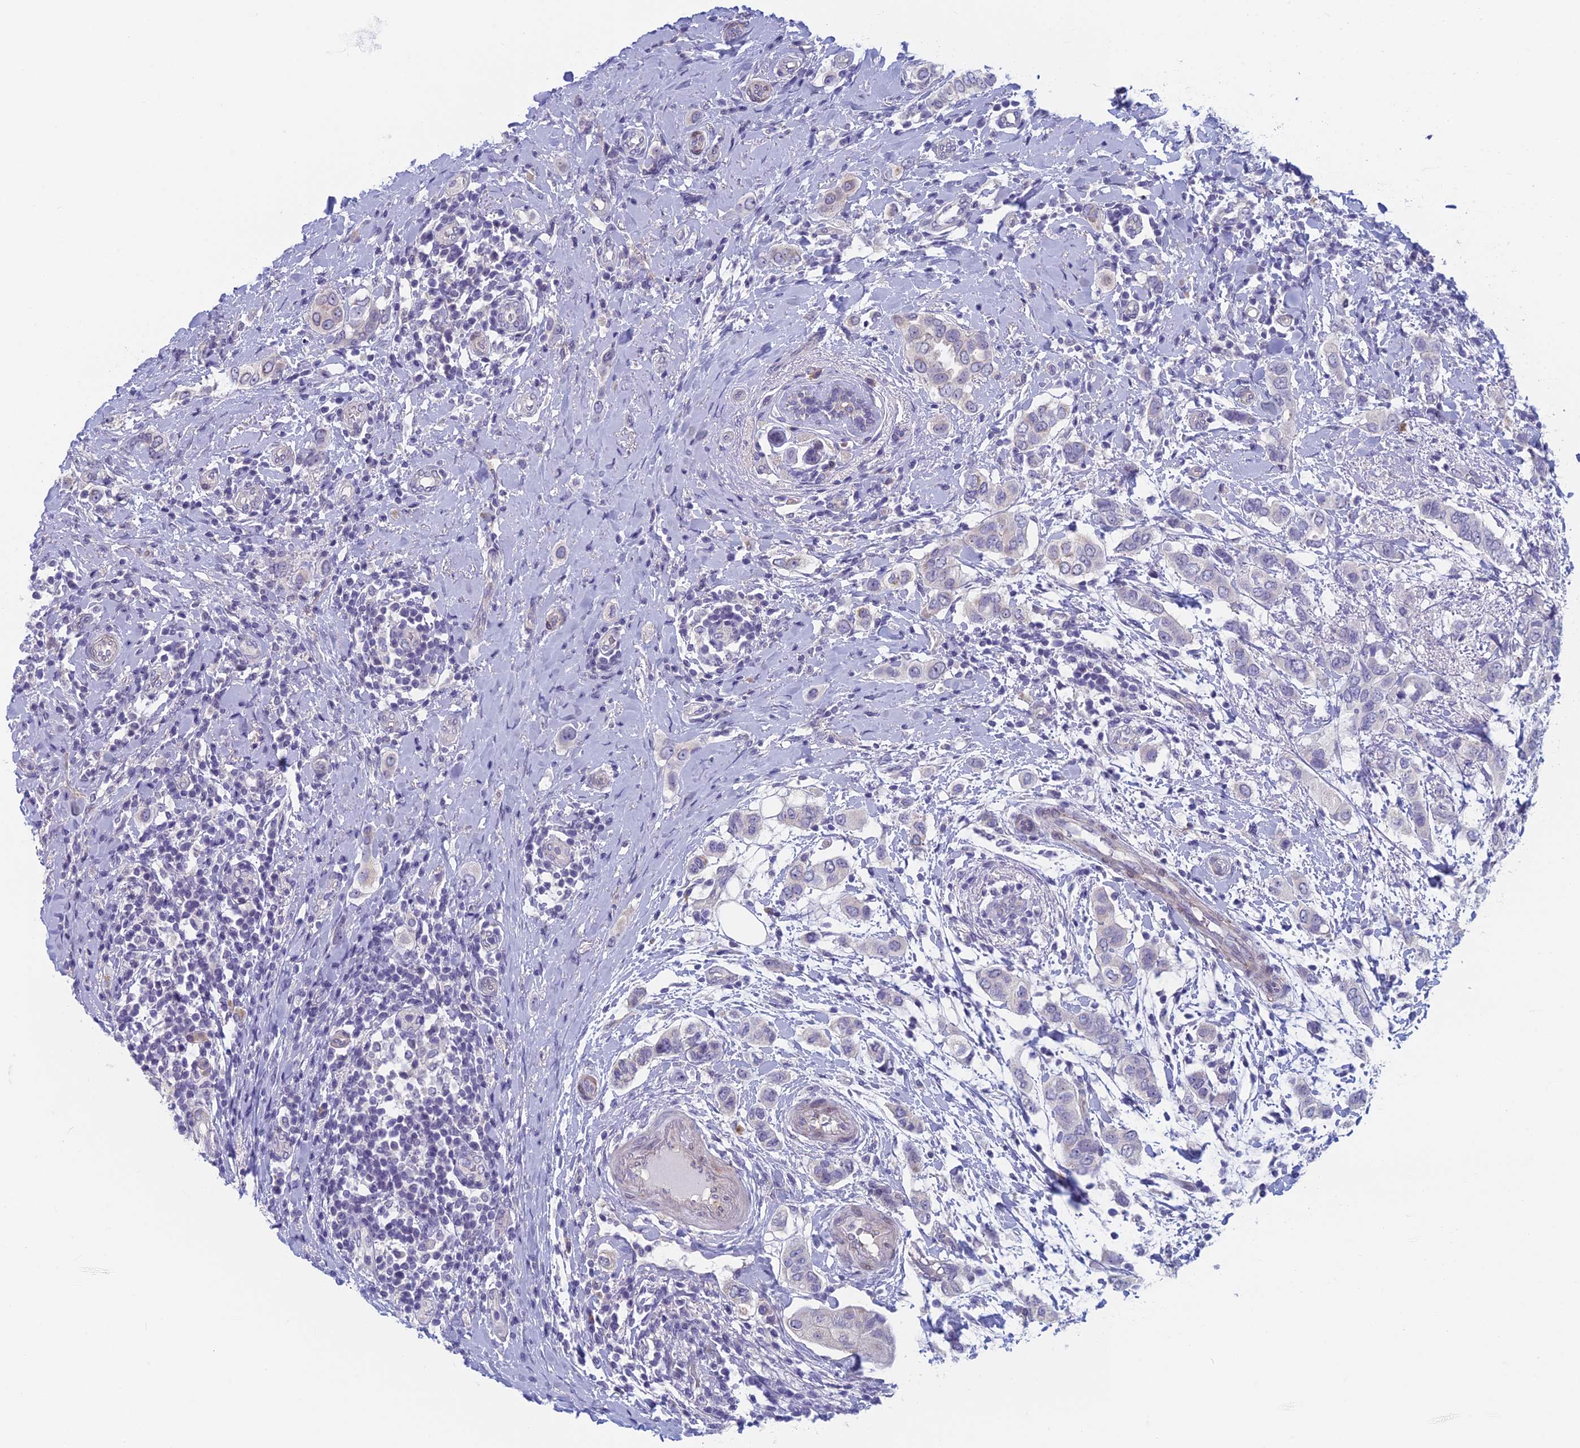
{"staining": {"intensity": "negative", "quantity": "none", "location": "none"}, "tissue": "breast cancer", "cell_type": "Tumor cells", "image_type": "cancer", "snomed": [{"axis": "morphology", "description": "Lobular carcinoma"}, {"axis": "topography", "description": "Breast"}], "caption": "IHC histopathology image of neoplastic tissue: breast cancer (lobular carcinoma) stained with DAB exhibits no significant protein staining in tumor cells.", "gene": "PPP1R26", "patient": {"sex": "female", "age": 51}}